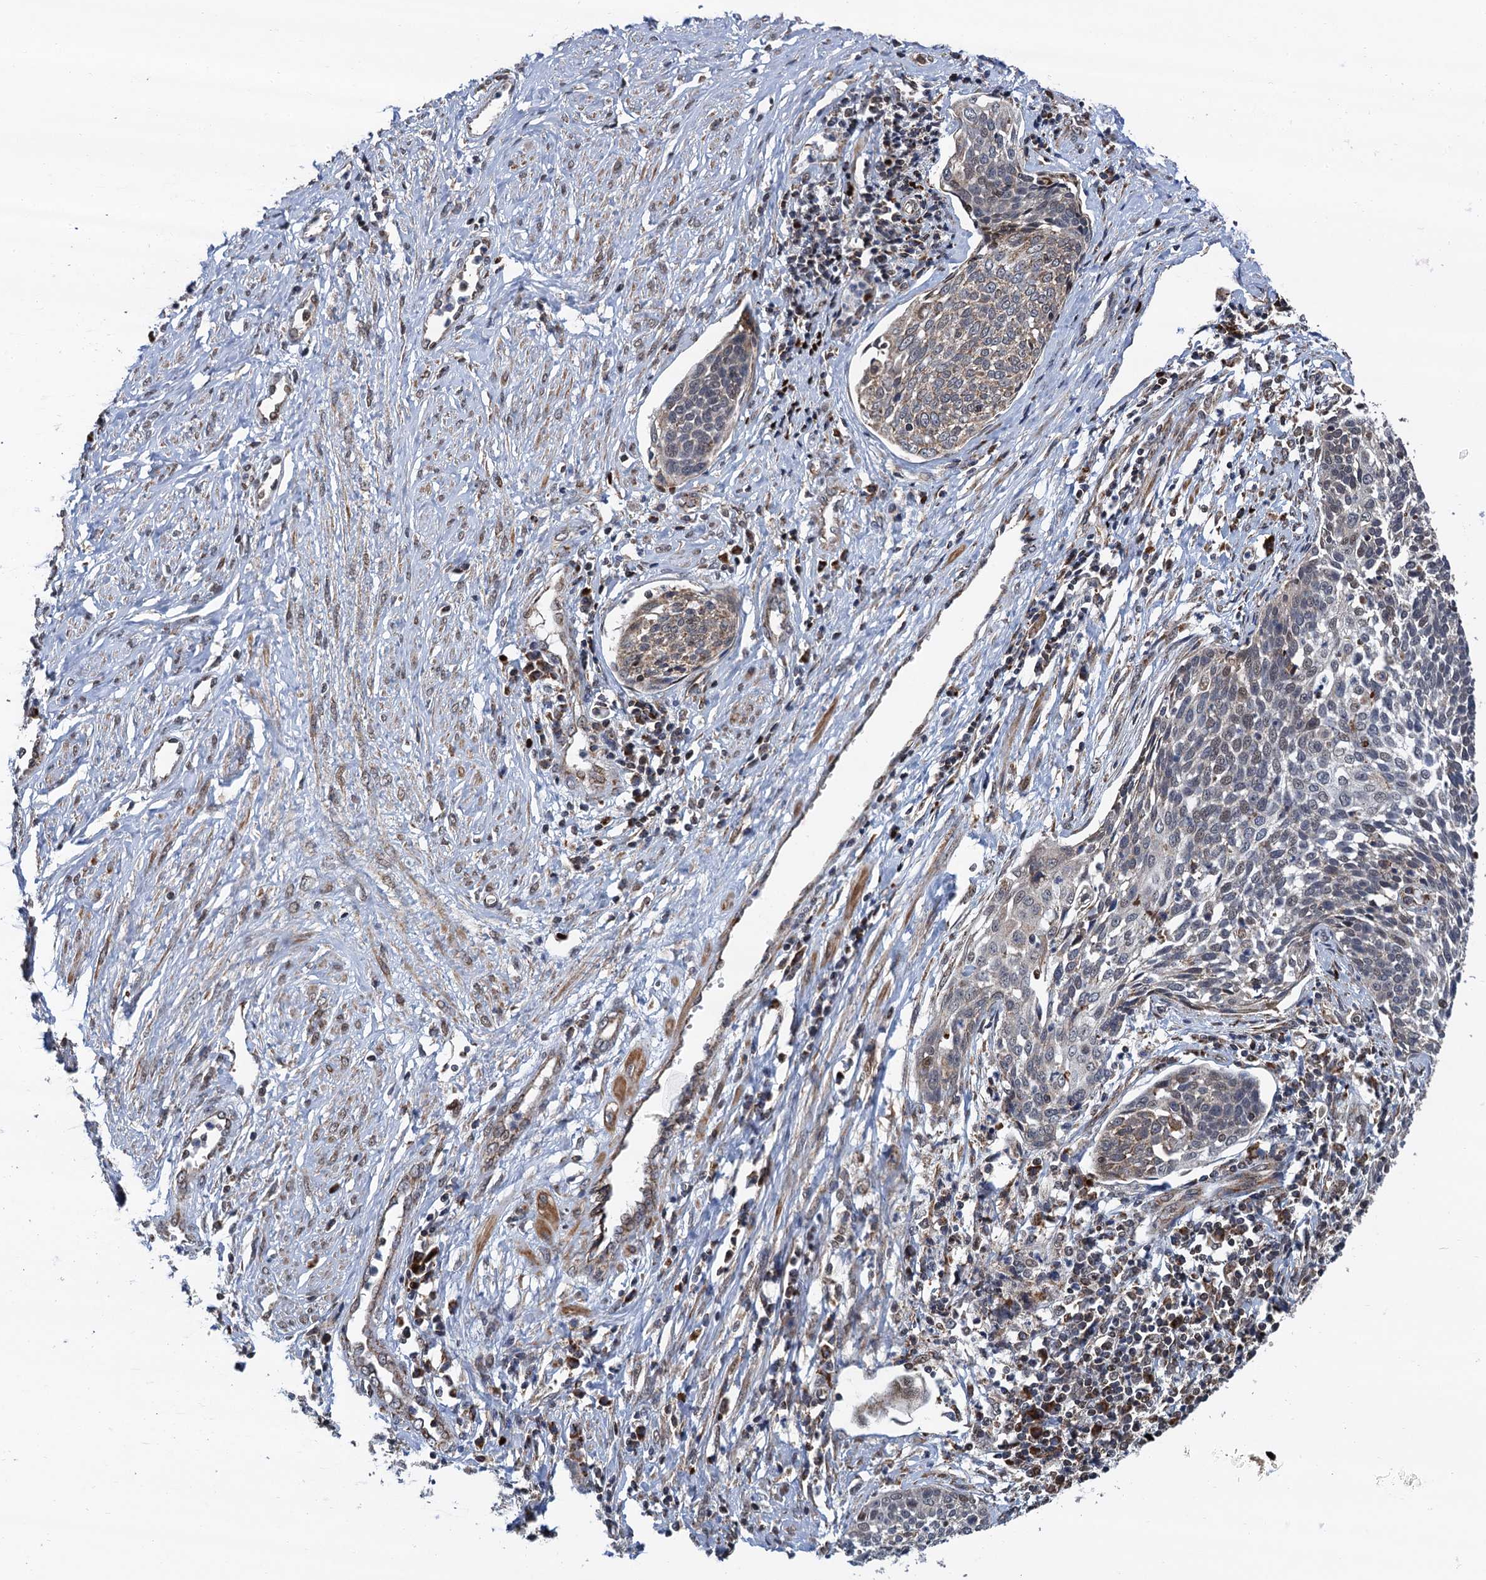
{"staining": {"intensity": "weak", "quantity": "25%-75%", "location": "cytoplasmic/membranous"}, "tissue": "cervical cancer", "cell_type": "Tumor cells", "image_type": "cancer", "snomed": [{"axis": "morphology", "description": "Squamous cell carcinoma, NOS"}, {"axis": "topography", "description": "Cervix"}], "caption": "Immunohistochemical staining of cervical cancer demonstrates low levels of weak cytoplasmic/membranous positivity in about 25%-75% of tumor cells.", "gene": "CMPK2", "patient": {"sex": "female", "age": 34}}